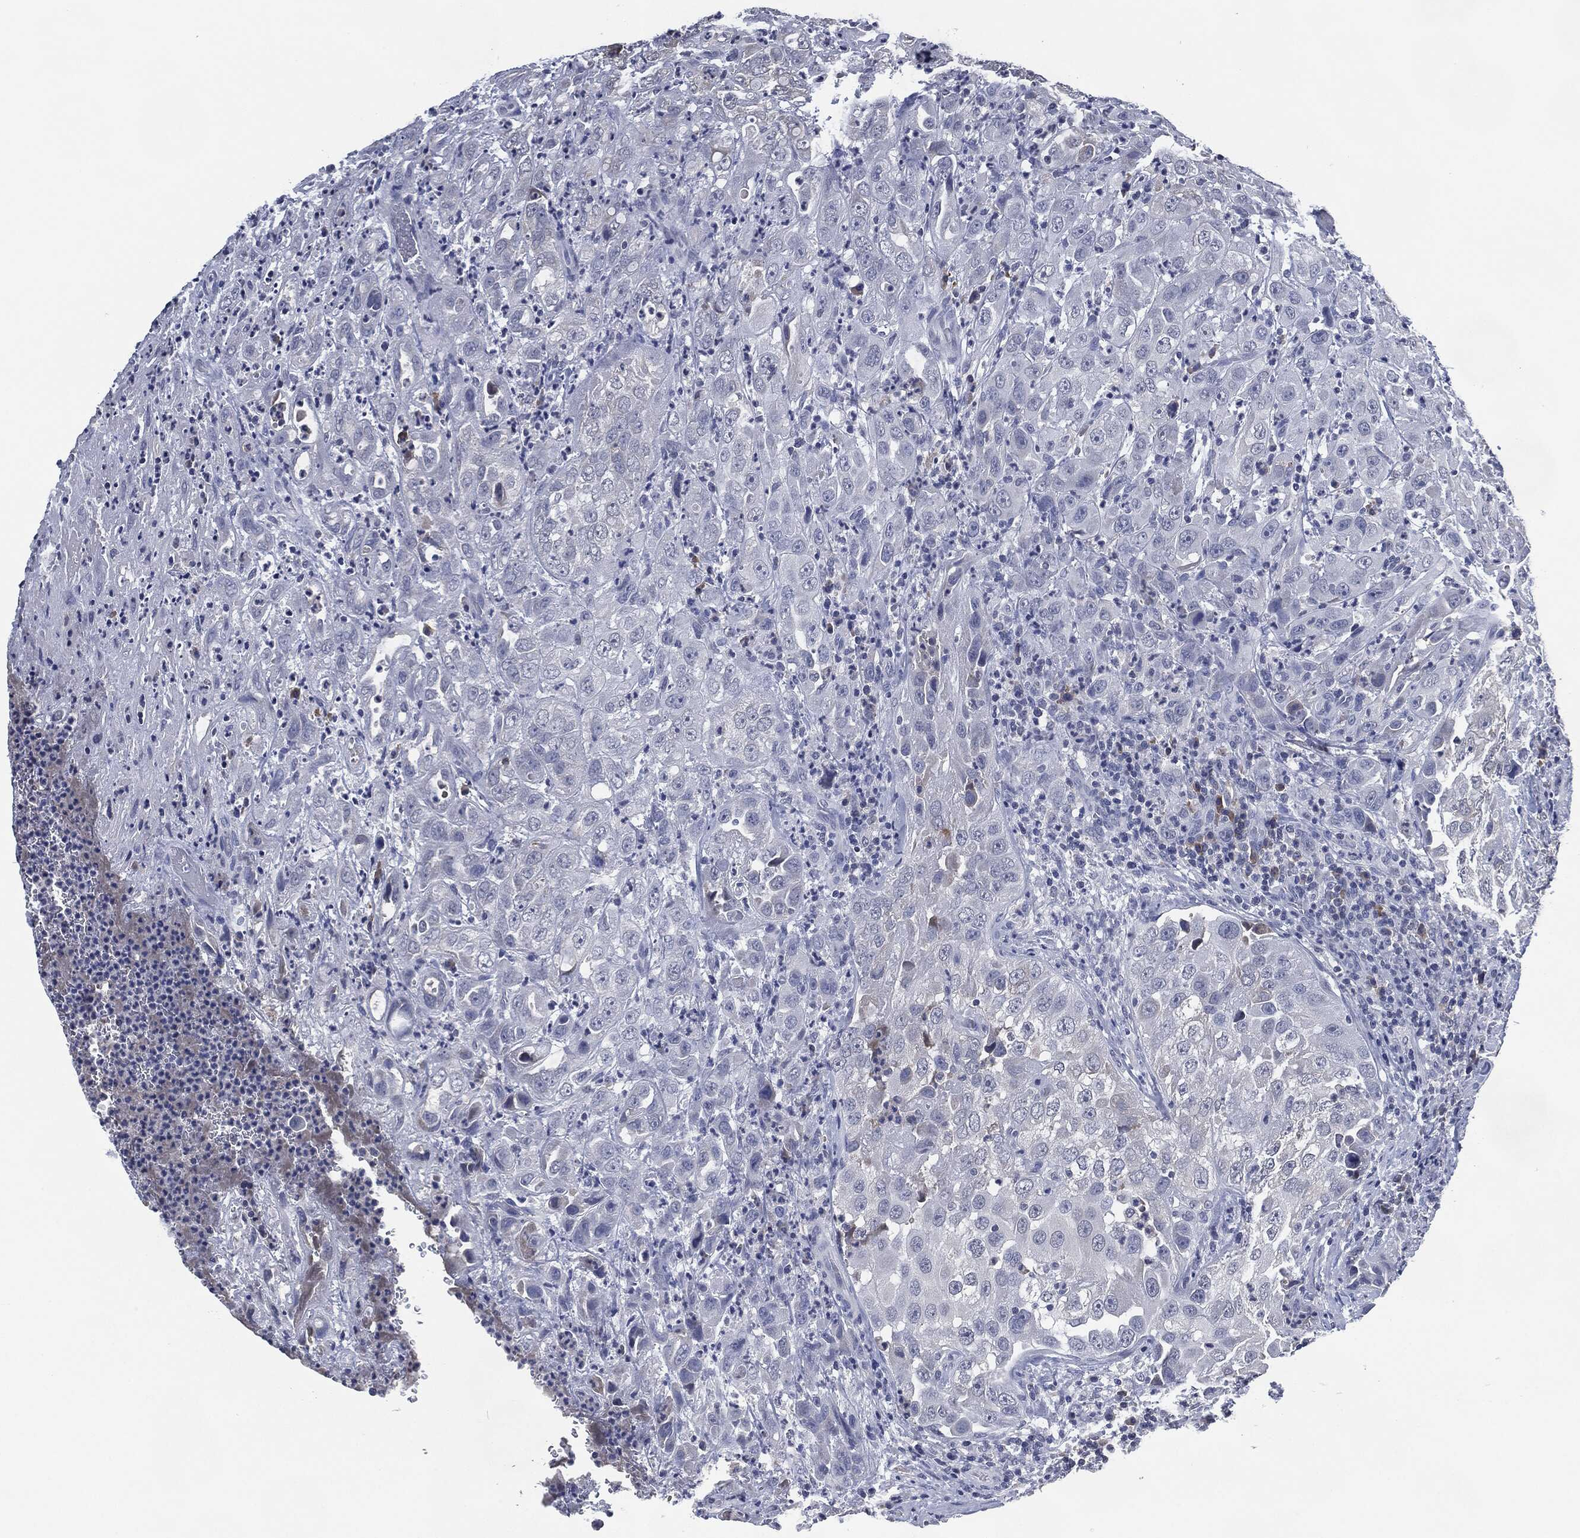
{"staining": {"intensity": "negative", "quantity": "none", "location": "none"}, "tissue": "urothelial cancer", "cell_type": "Tumor cells", "image_type": "cancer", "snomed": [{"axis": "morphology", "description": "Urothelial carcinoma, High grade"}, {"axis": "topography", "description": "Urinary bladder"}], "caption": "Urothelial carcinoma (high-grade) was stained to show a protein in brown. There is no significant staining in tumor cells.", "gene": "IL2RG", "patient": {"sex": "female", "age": 41}}